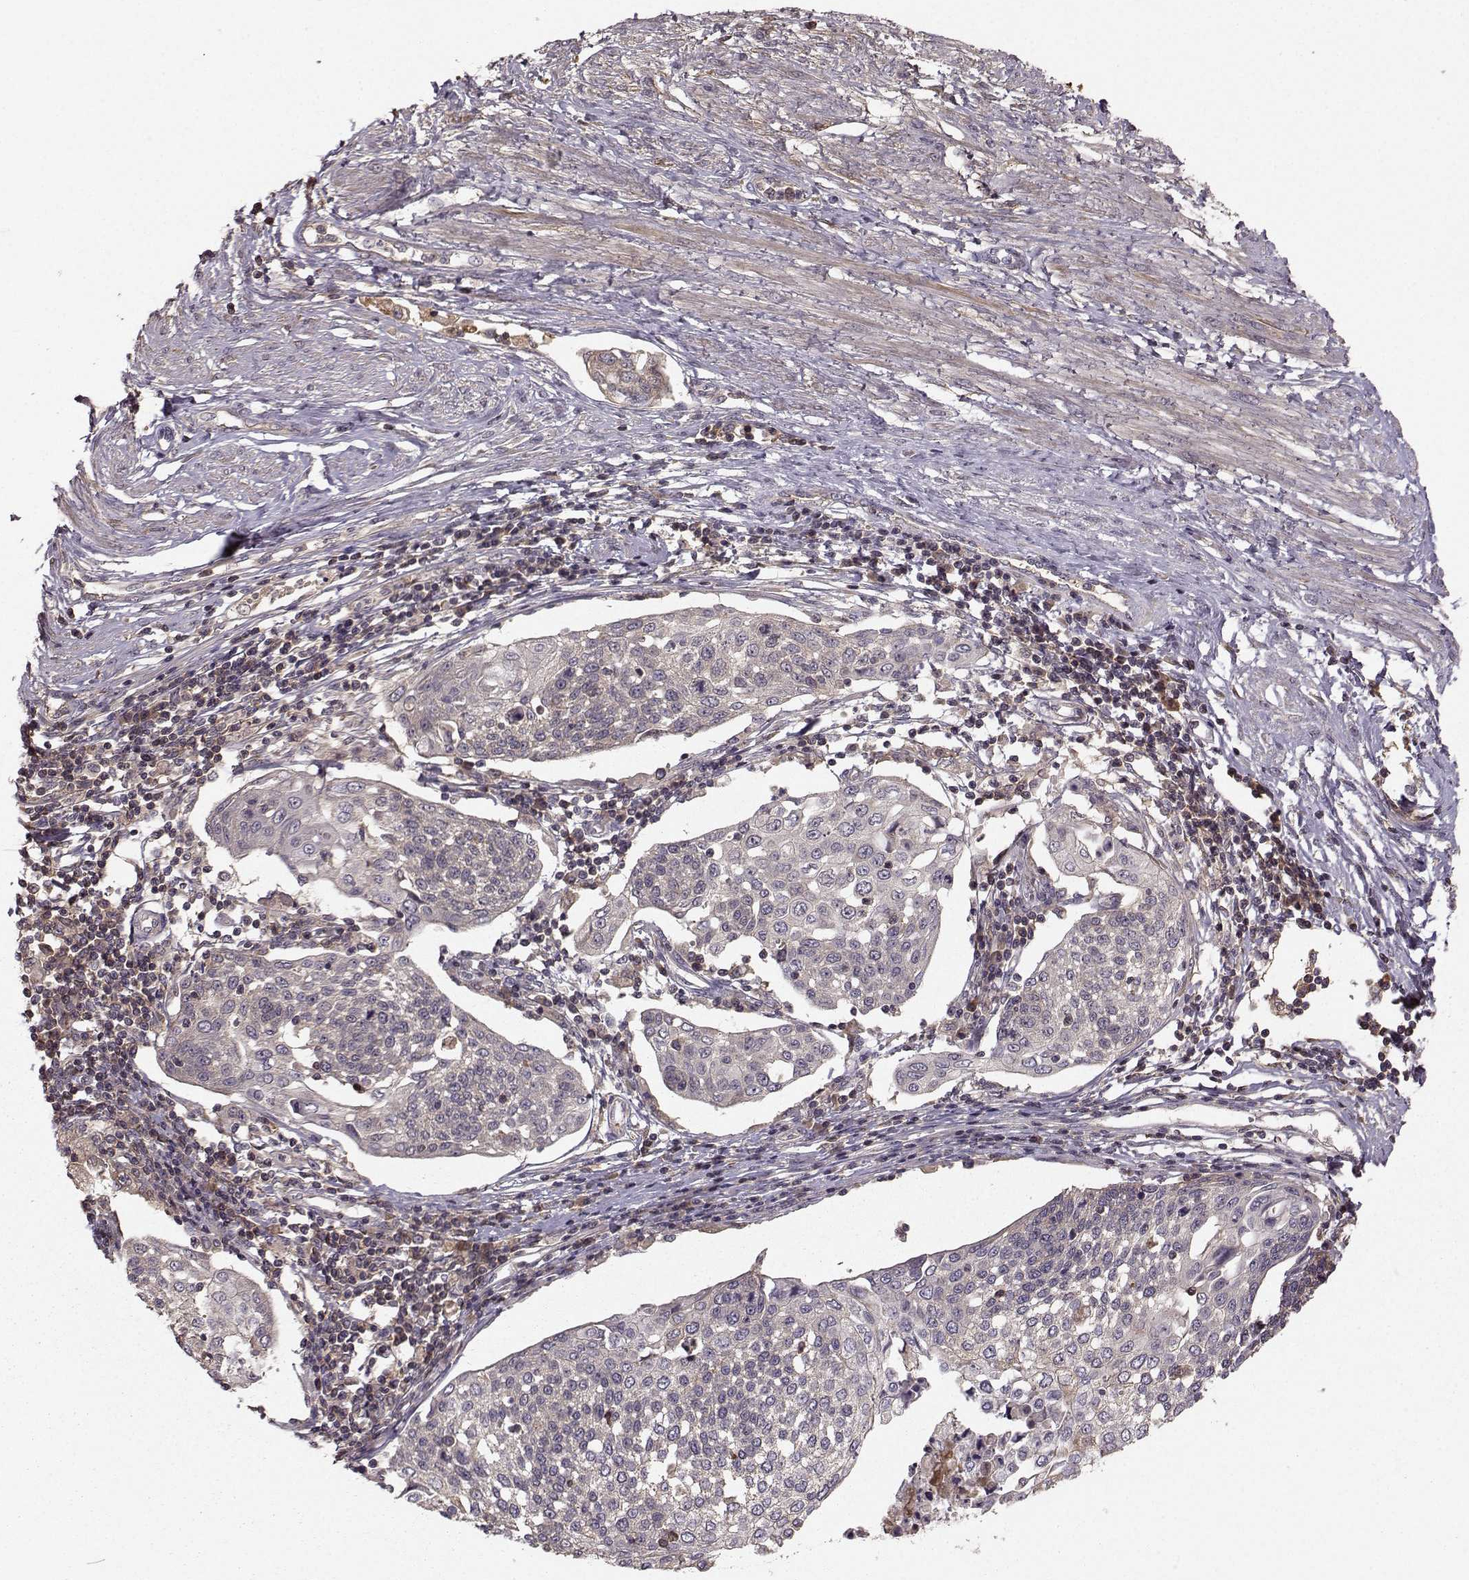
{"staining": {"intensity": "negative", "quantity": "none", "location": "none"}, "tissue": "cervical cancer", "cell_type": "Tumor cells", "image_type": "cancer", "snomed": [{"axis": "morphology", "description": "Squamous cell carcinoma, NOS"}, {"axis": "topography", "description": "Cervix"}], "caption": "A photomicrograph of cervical squamous cell carcinoma stained for a protein demonstrates no brown staining in tumor cells.", "gene": "WNT6", "patient": {"sex": "female", "age": 34}}